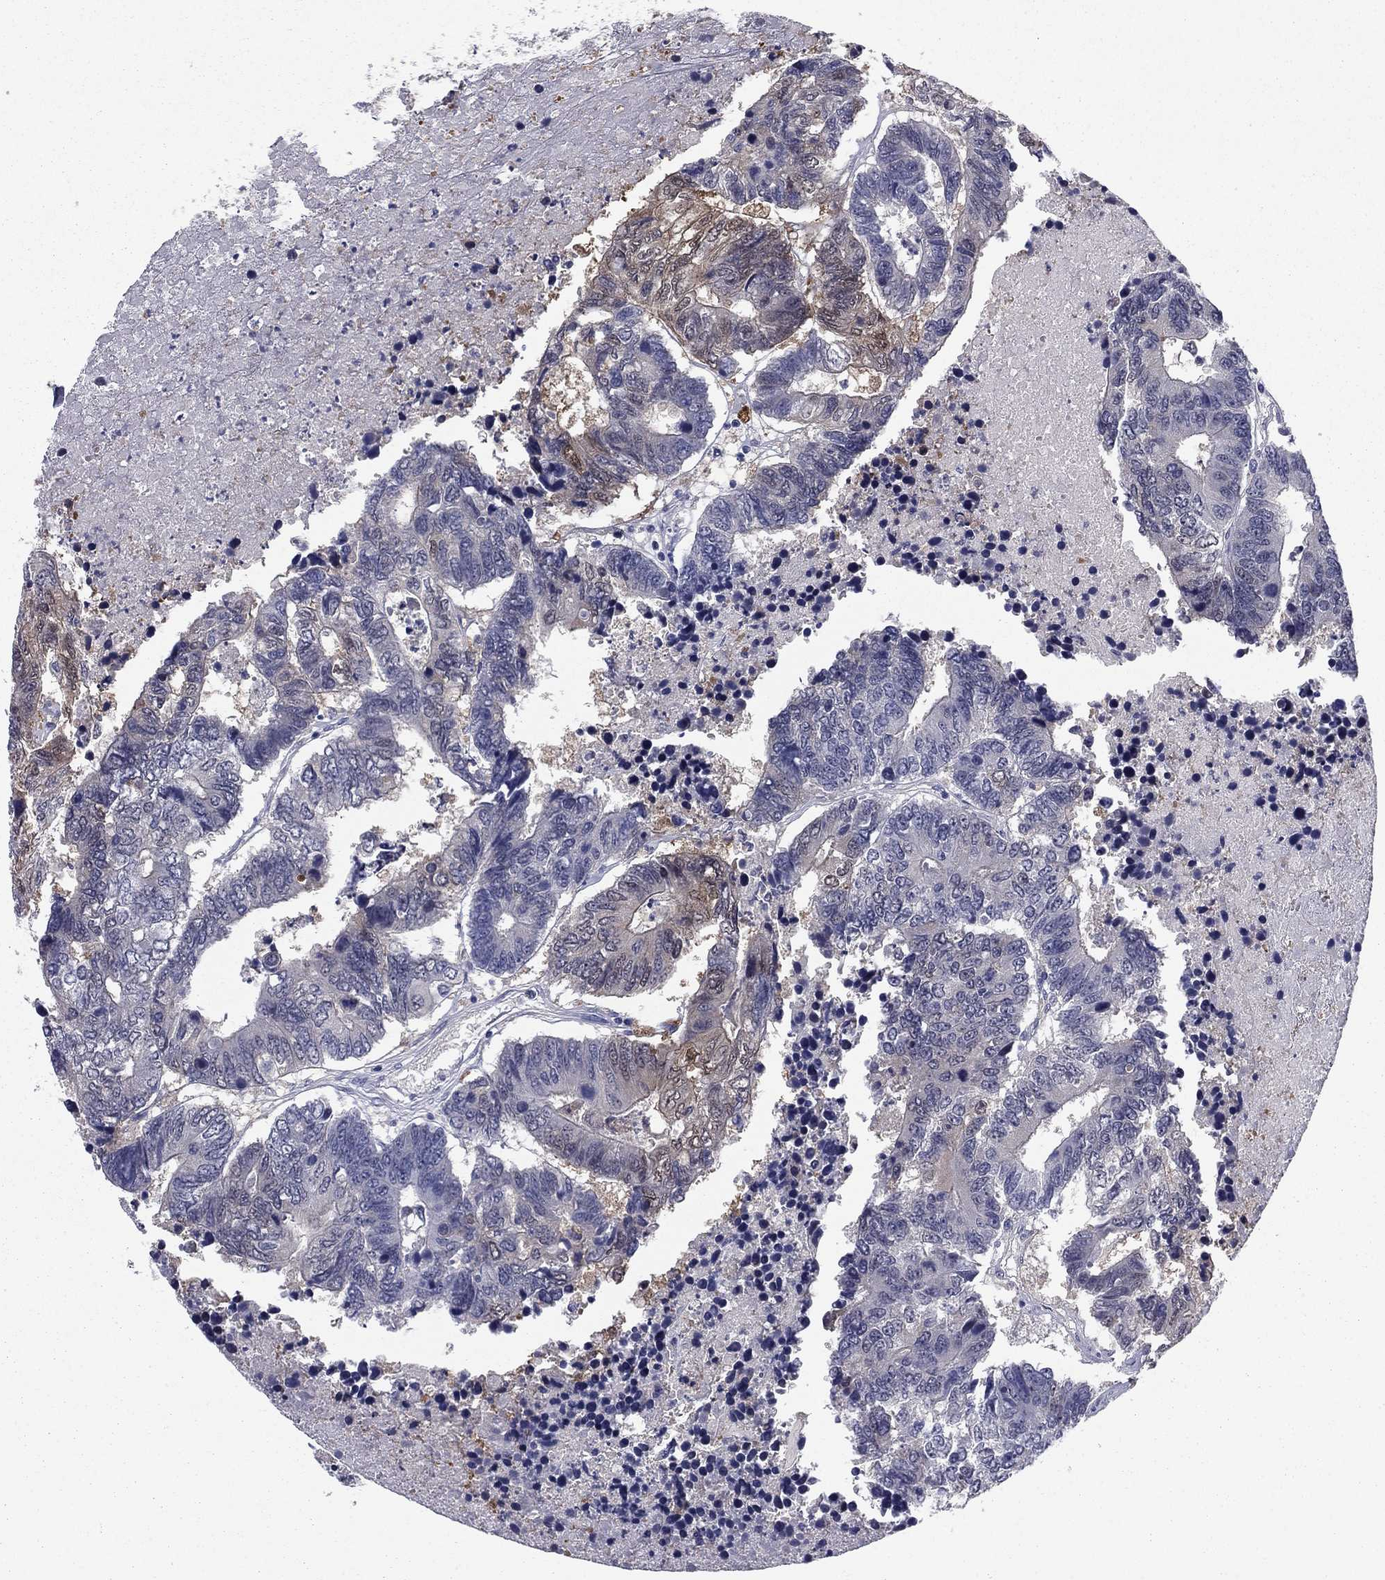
{"staining": {"intensity": "weak", "quantity": "<25%", "location": "cytoplasmic/membranous"}, "tissue": "colorectal cancer", "cell_type": "Tumor cells", "image_type": "cancer", "snomed": [{"axis": "morphology", "description": "Adenocarcinoma, NOS"}, {"axis": "topography", "description": "Colon"}], "caption": "Tumor cells are negative for protein expression in human colorectal cancer (adenocarcinoma).", "gene": "REXO5", "patient": {"sex": "female", "age": 48}}